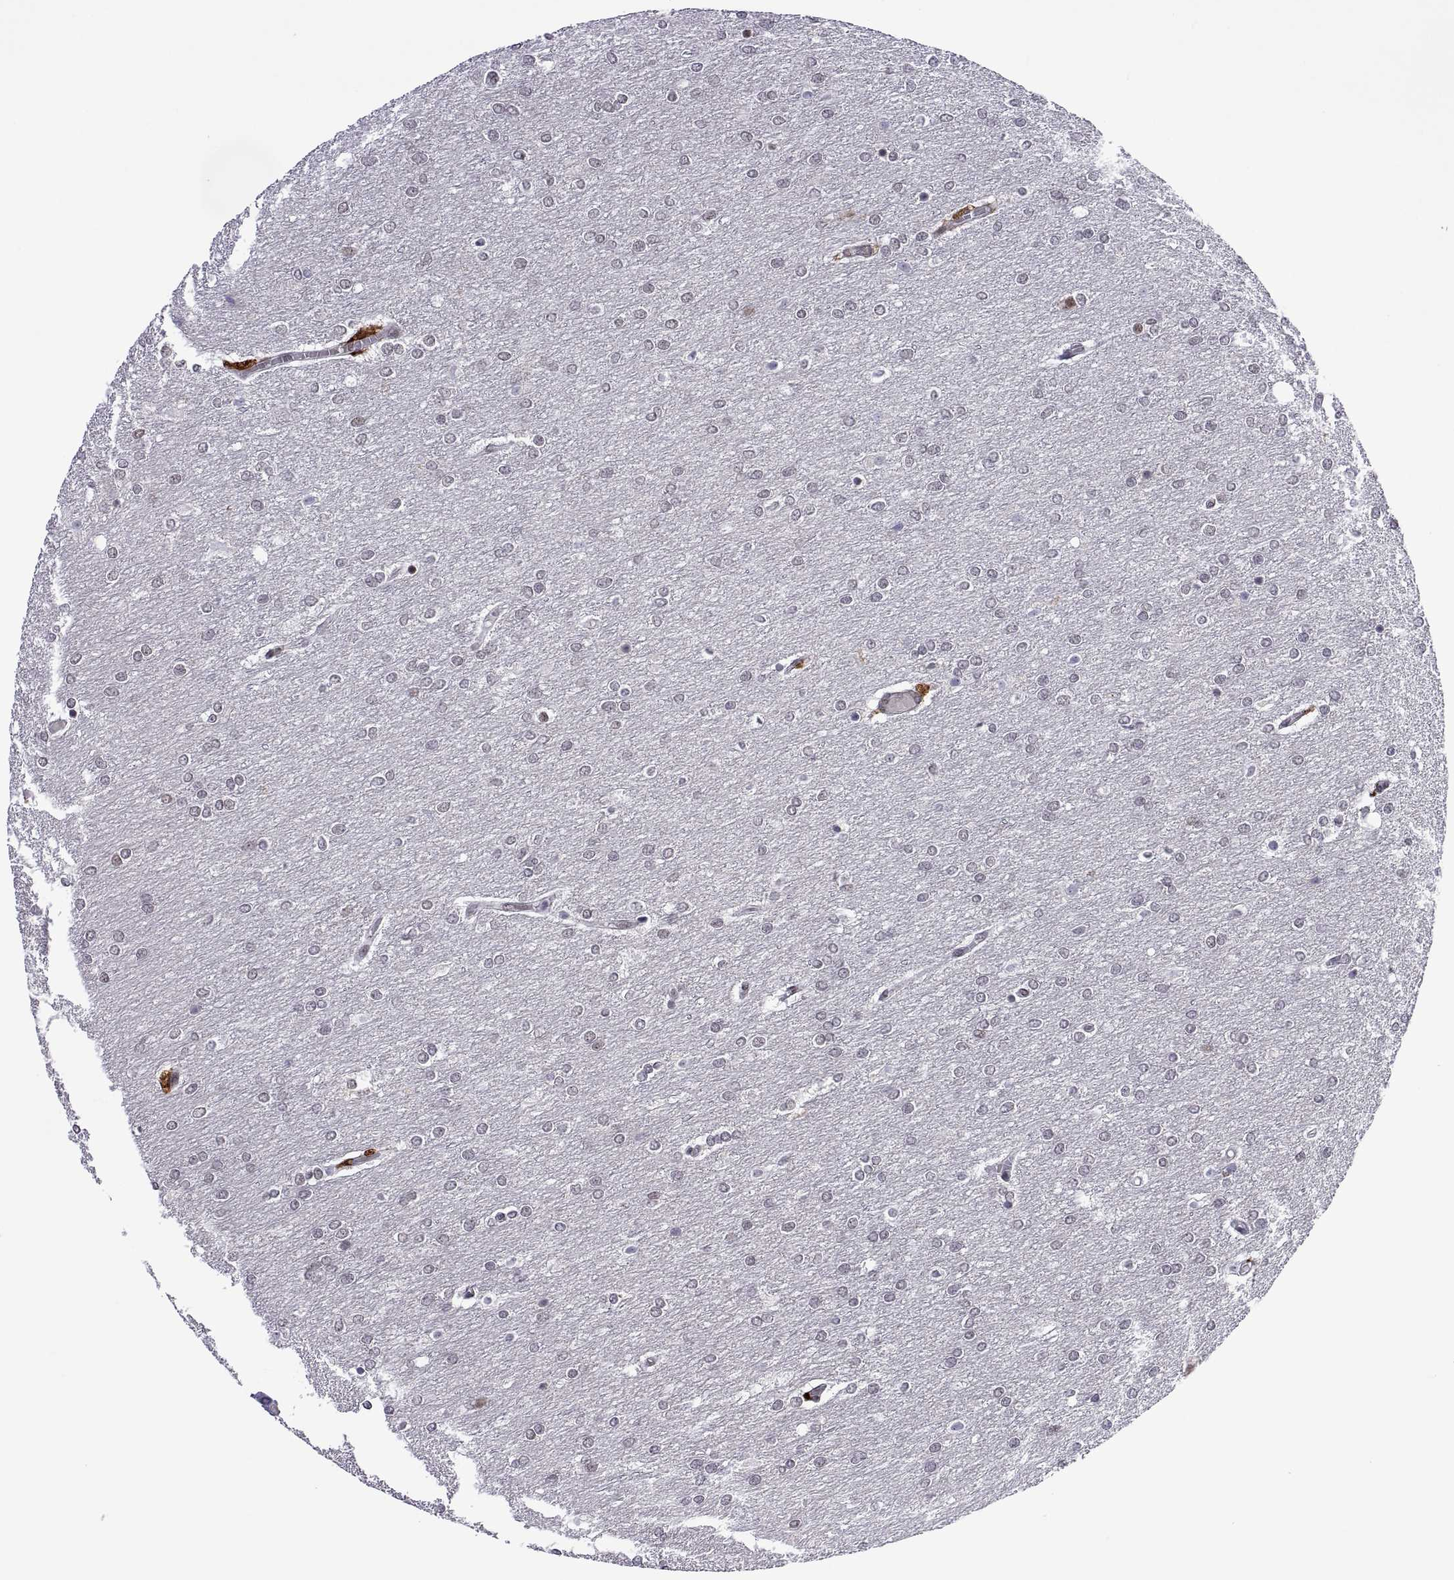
{"staining": {"intensity": "negative", "quantity": "none", "location": "none"}, "tissue": "glioma", "cell_type": "Tumor cells", "image_type": "cancer", "snomed": [{"axis": "morphology", "description": "Glioma, malignant, High grade"}, {"axis": "topography", "description": "Brain"}], "caption": "IHC histopathology image of human glioma stained for a protein (brown), which reveals no expression in tumor cells.", "gene": "NR4A1", "patient": {"sex": "female", "age": 61}}